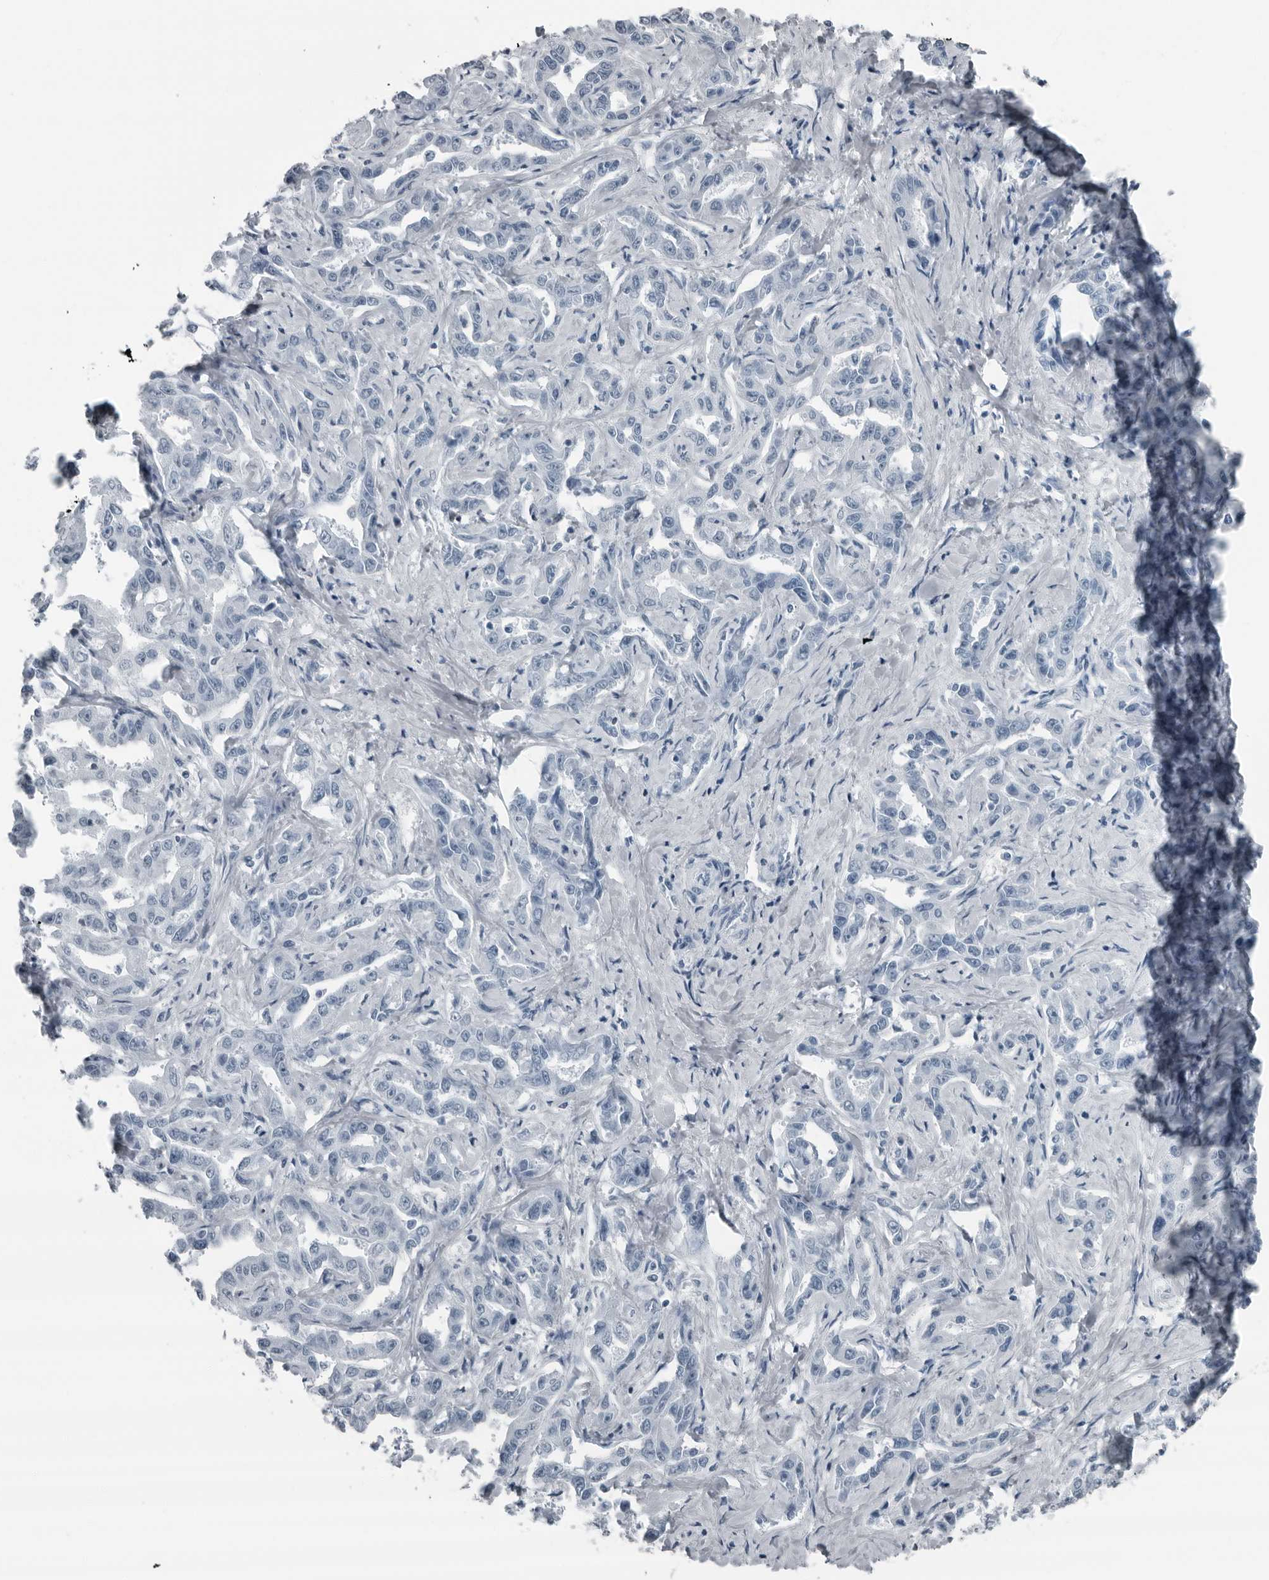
{"staining": {"intensity": "negative", "quantity": "none", "location": "none"}, "tissue": "liver cancer", "cell_type": "Tumor cells", "image_type": "cancer", "snomed": [{"axis": "morphology", "description": "Cholangiocarcinoma"}, {"axis": "topography", "description": "Liver"}], "caption": "Human cholangiocarcinoma (liver) stained for a protein using immunohistochemistry (IHC) displays no expression in tumor cells.", "gene": "PRSS1", "patient": {"sex": "male", "age": 59}}